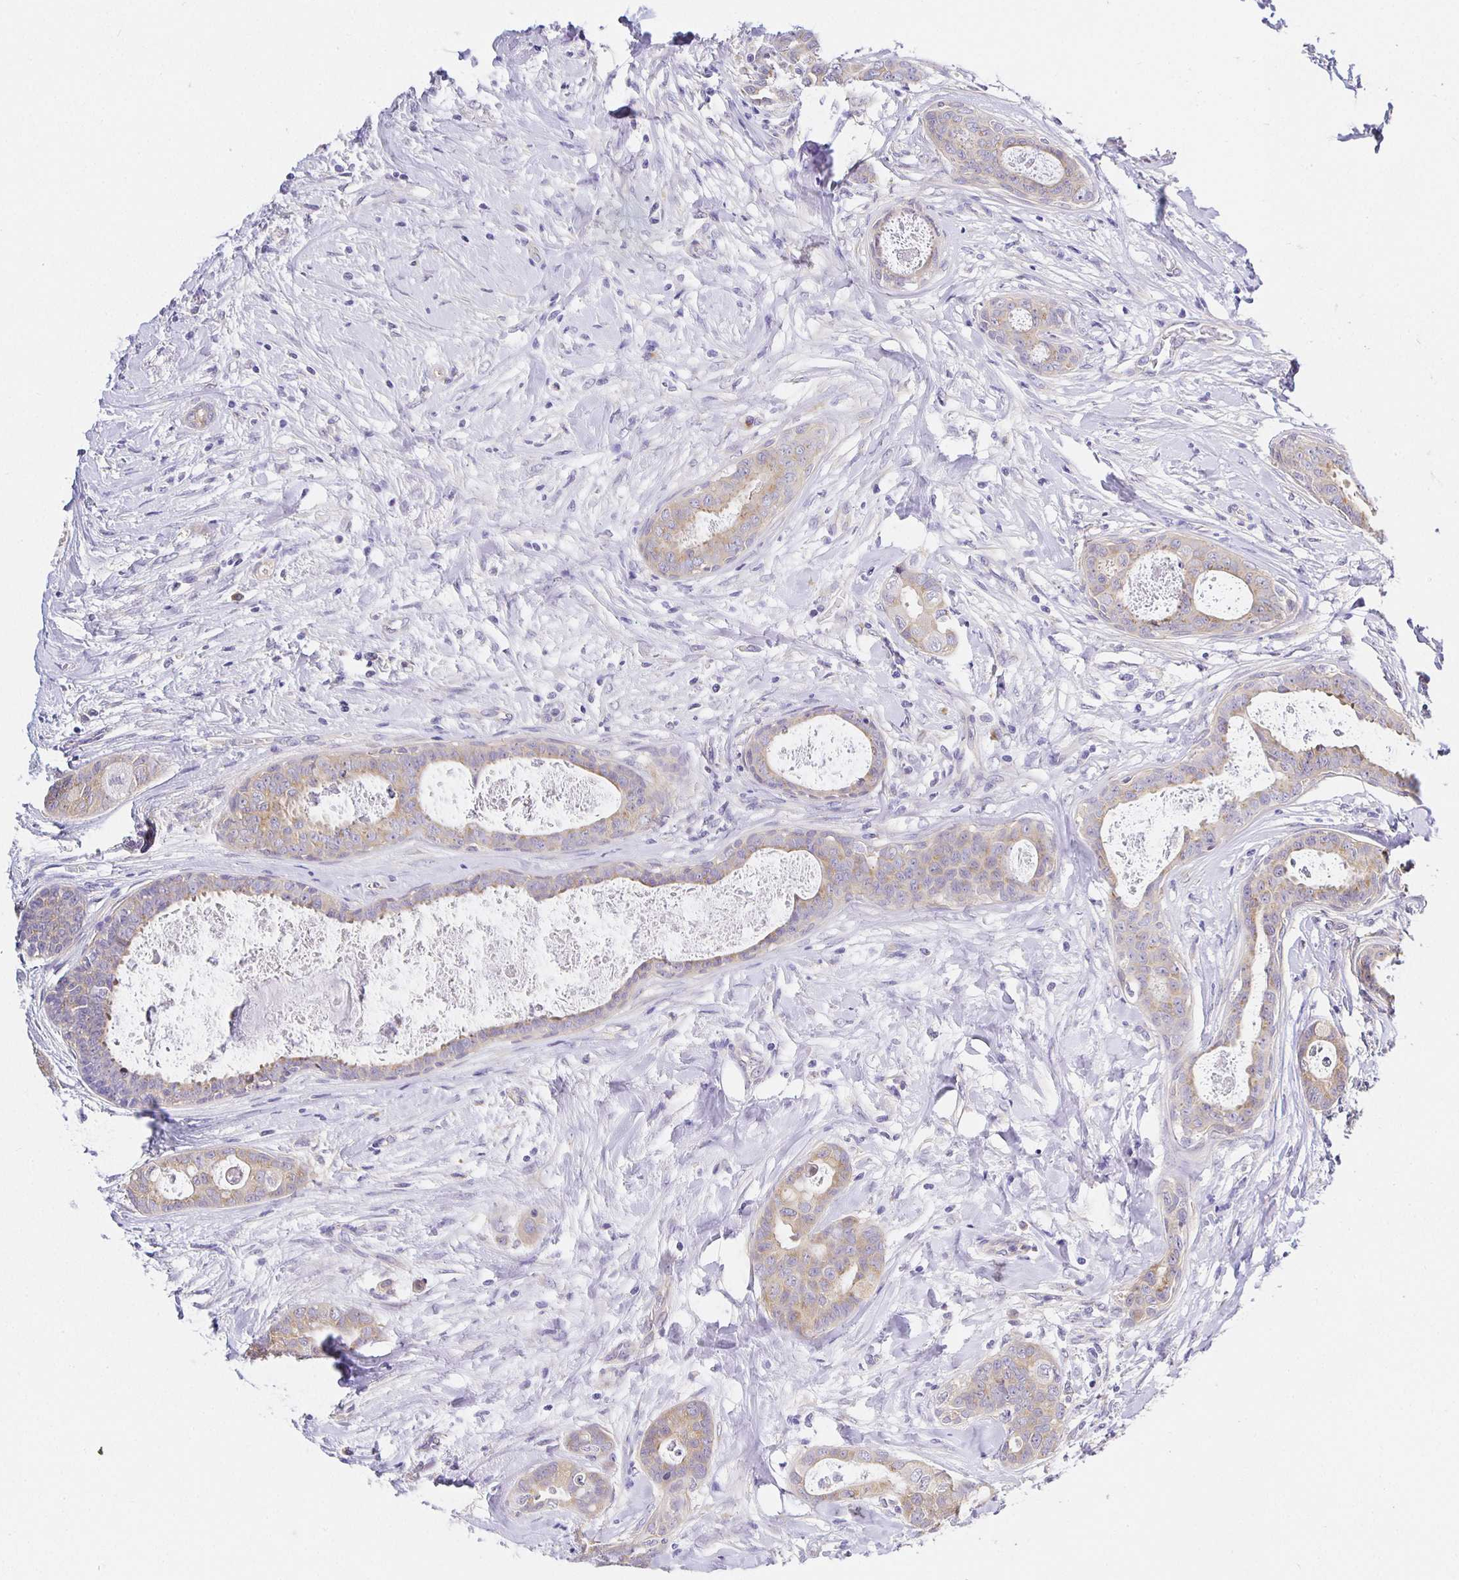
{"staining": {"intensity": "weak", "quantity": "25%-75%", "location": "cytoplasmic/membranous"}, "tissue": "breast cancer", "cell_type": "Tumor cells", "image_type": "cancer", "snomed": [{"axis": "morphology", "description": "Duct carcinoma"}, {"axis": "topography", "description": "Breast"}], "caption": "Protein positivity by immunohistochemistry reveals weak cytoplasmic/membranous positivity in approximately 25%-75% of tumor cells in infiltrating ductal carcinoma (breast). Ihc stains the protein in brown and the nuclei are stained blue.", "gene": "OPALIN", "patient": {"sex": "female", "age": 45}}